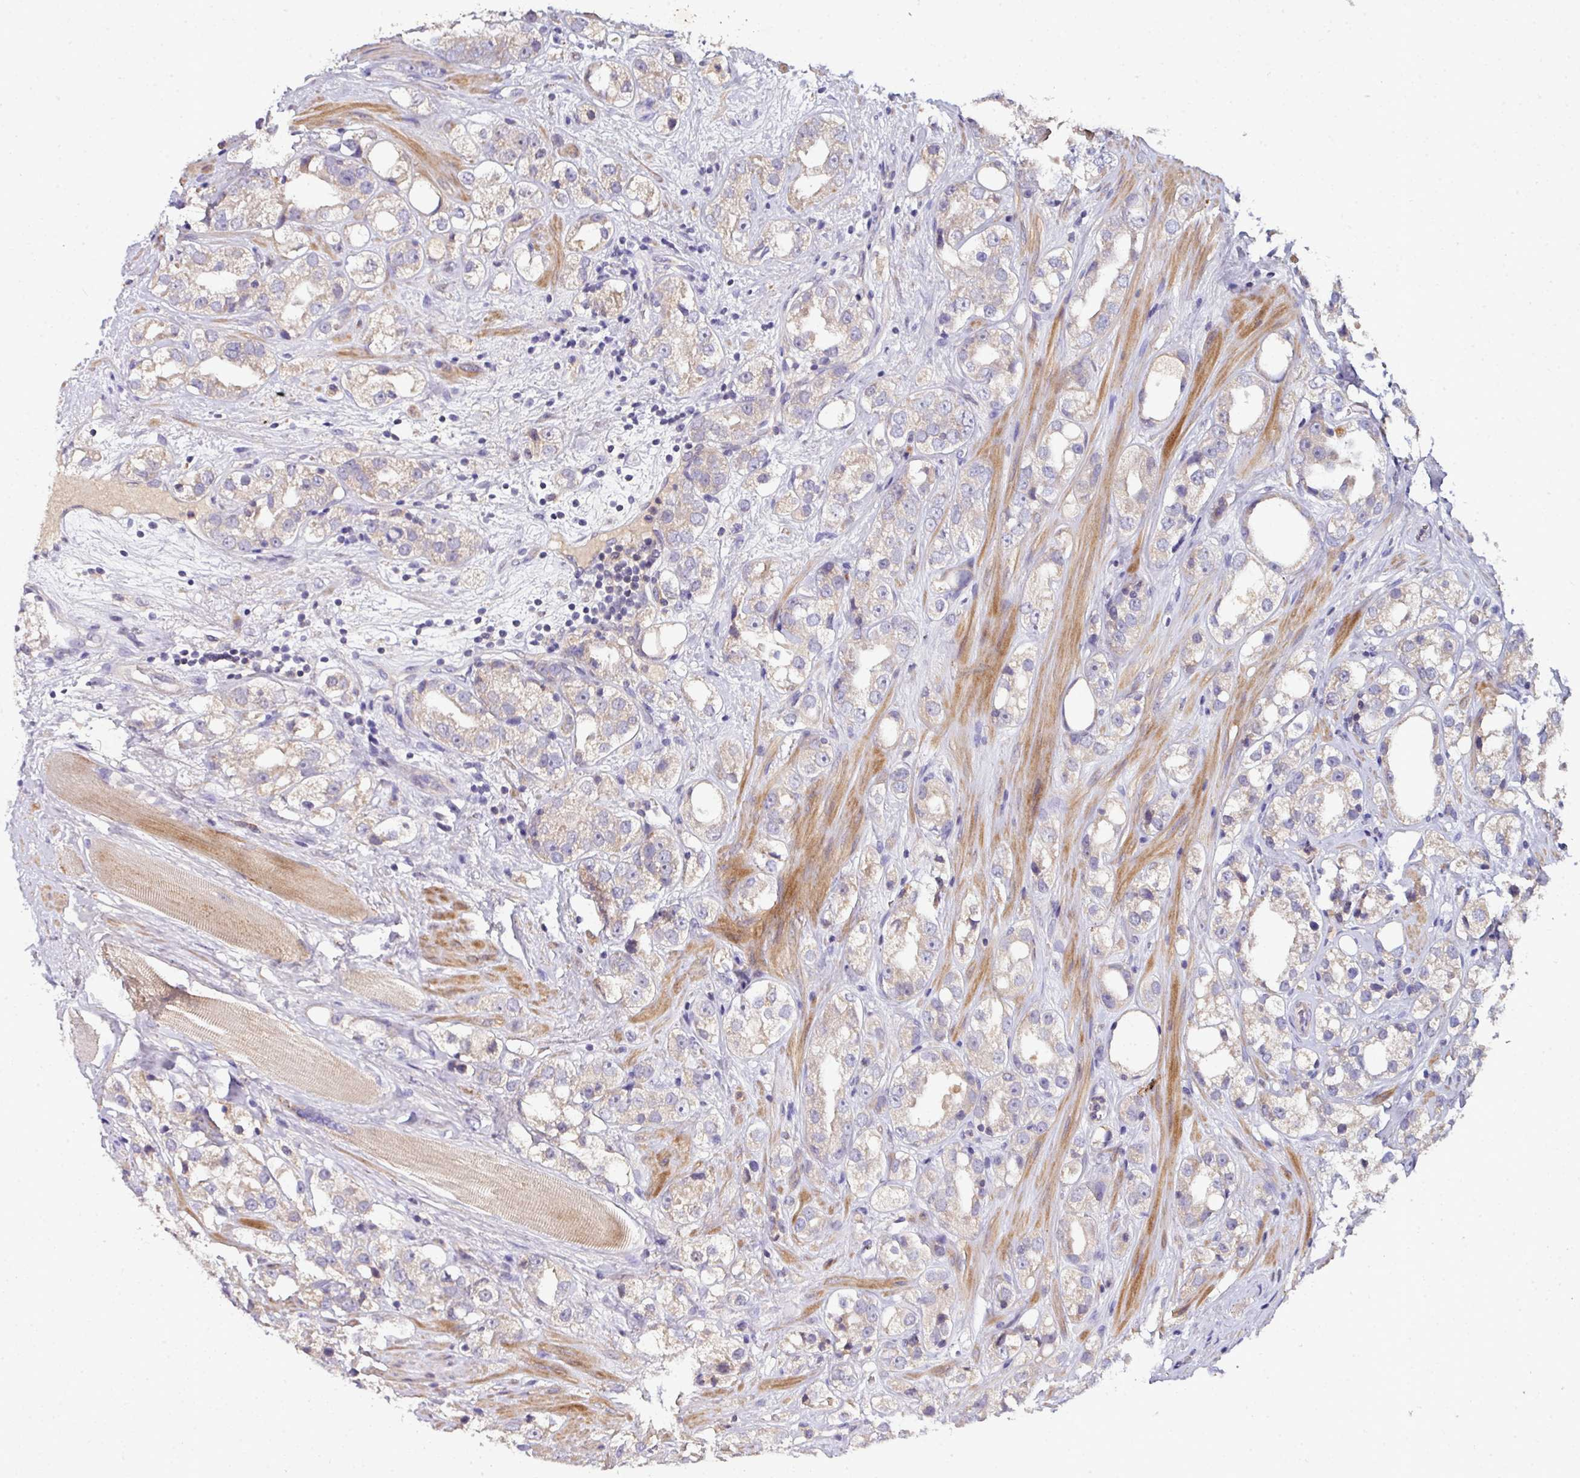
{"staining": {"intensity": "negative", "quantity": "none", "location": "none"}, "tissue": "prostate cancer", "cell_type": "Tumor cells", "image_type": "cancer", "snomed": [{"axis": "morphology", "description": "Adenocarcinoma, NOS"}, {"axis": "topography", "description": "Prostate"}], "caption": "Immunohistochemistry photomicrograph of neoplastic tissue: adenocarcinoma (prostate) stained with DAB demonstrates no significant protein staining in tumor cells.", "gene": "AEBP2", "patient": {"sex": "male", "age": 79}}